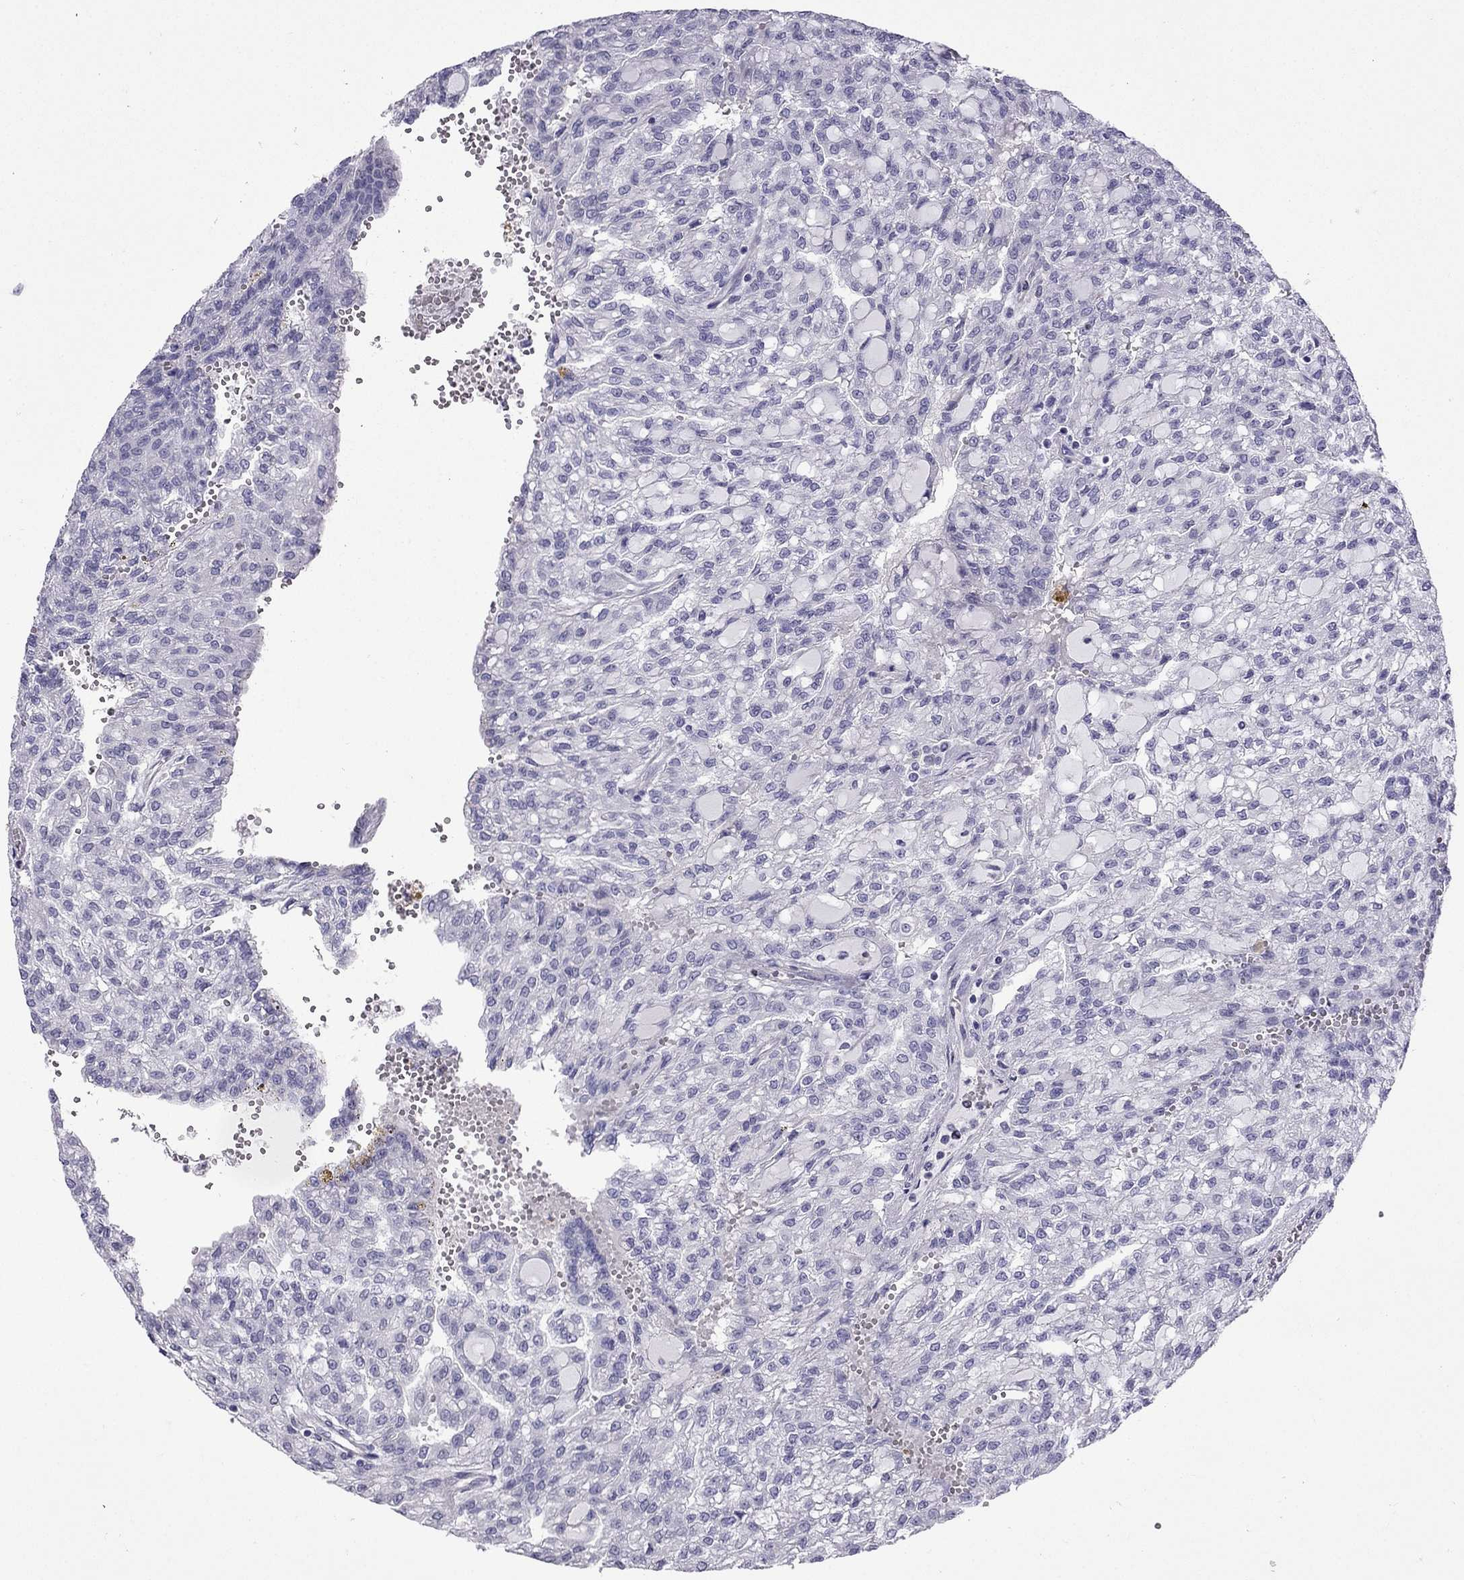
{"staining": {"intensity": "negative", "quantity": "none", "location": "none"}, "tissue": "renal cancer", "cell_type": "Tumor cells", "image_type": "cancer", "snomed": [{"axis": "morphology", "description": "Adenocarcinoma, NOS"}, {"axis": "topography", "description": "Kidney"}], "caption": "Protein analysis of renal cancer (adenocarcinoma) shows no significant expression in tumor cells. (IHC, brightfield microscopy, high magnification).", "gene": "GJA8", "patient": {"sex": "male", "age": 63}}